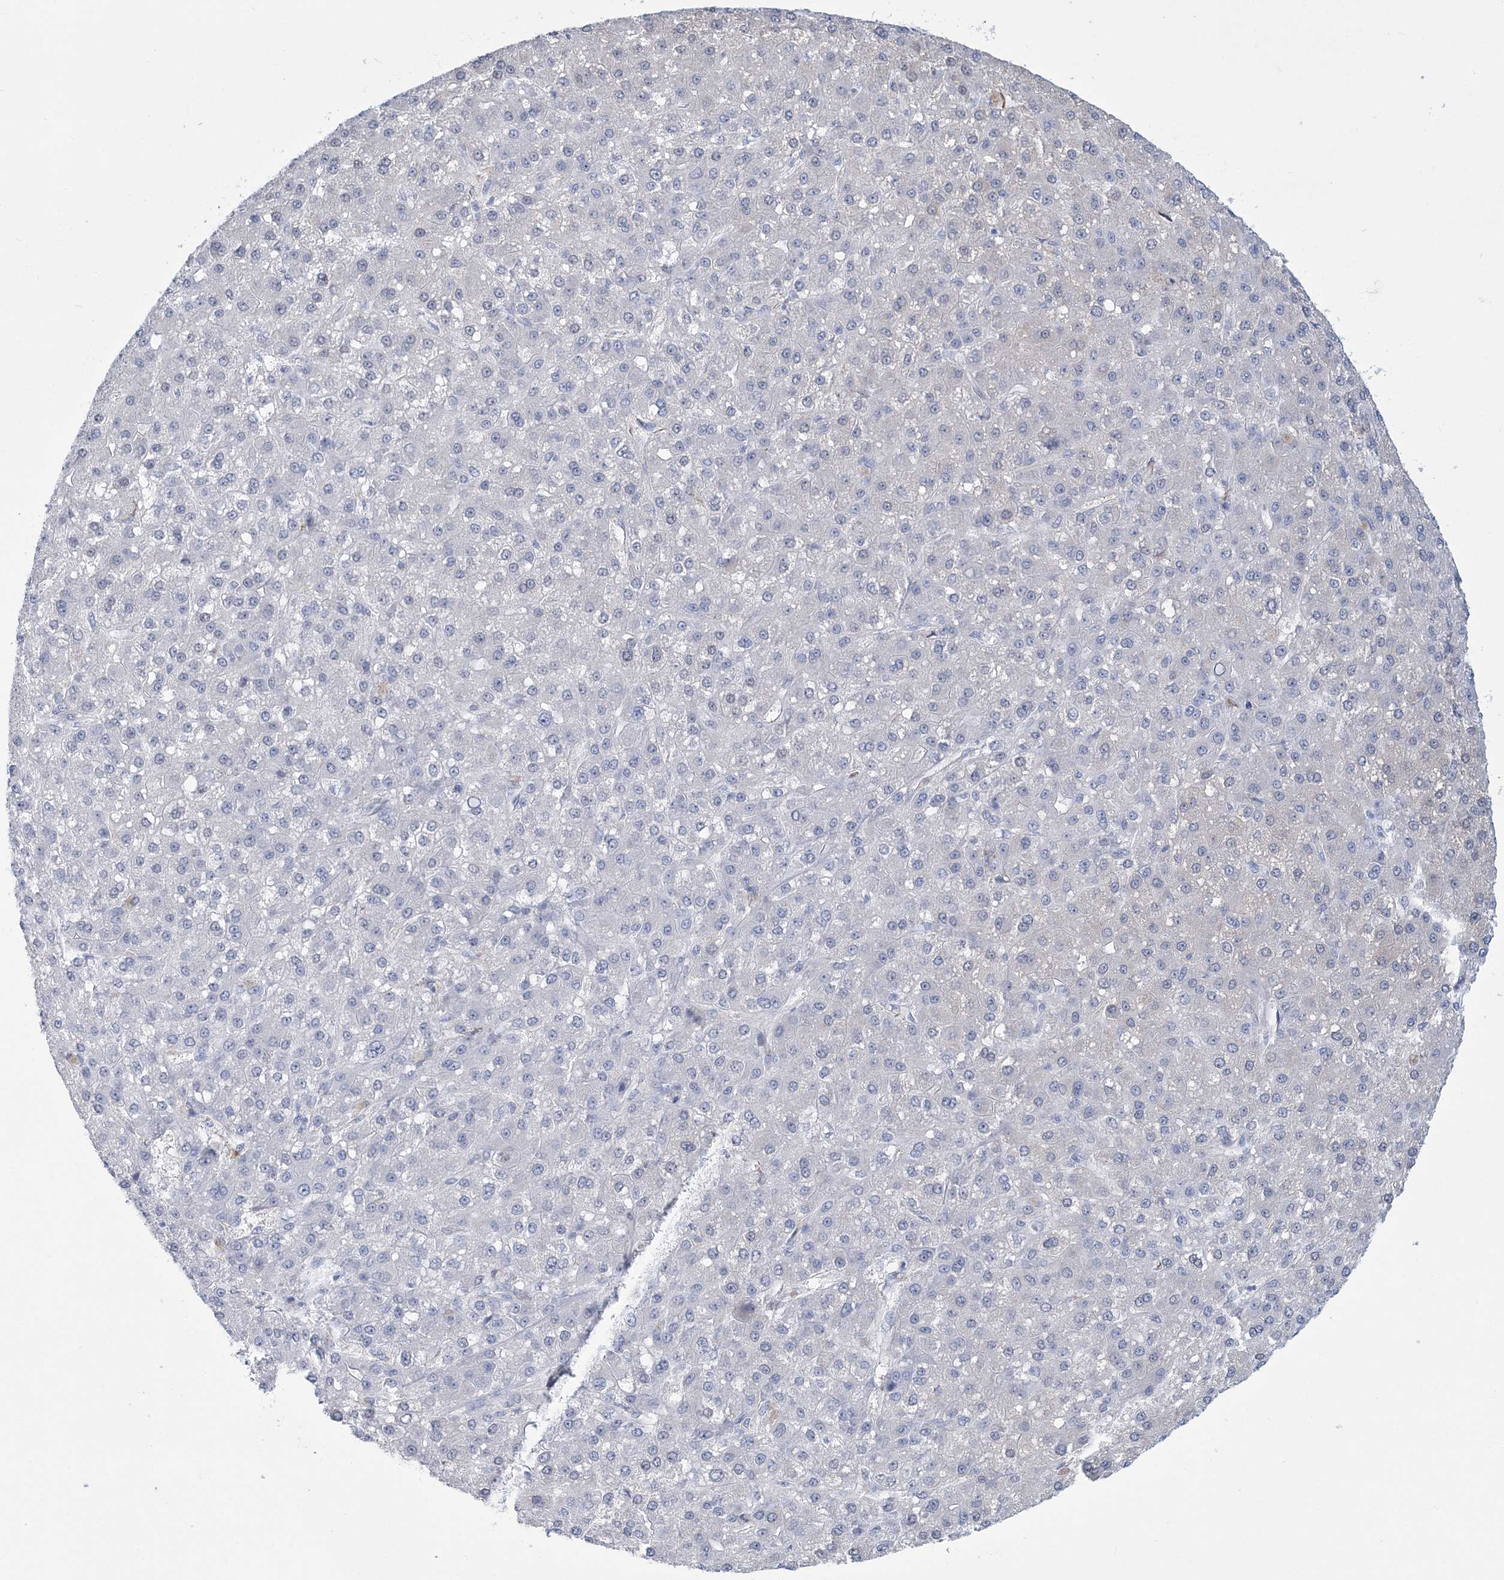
{"staining": {"intensity": "negative", "quantity": "none", "location": "none"}, "tissue": "liver cancer", "cell_type": "Tumor cells", "image_type": "cancer", "snomed": [{"axis": "morphology", "description": "Carcinoma, Hepatocellular, NOS"}, {"axis": "topography", "description": "Liver"}], "caption": "This is an immunohistochemistry photomicrograph of human liver cancer. There is no positivity in tumor cells.", "gene": "RAB11FIP5", "patient": {"sex": "male", "age": 67}}